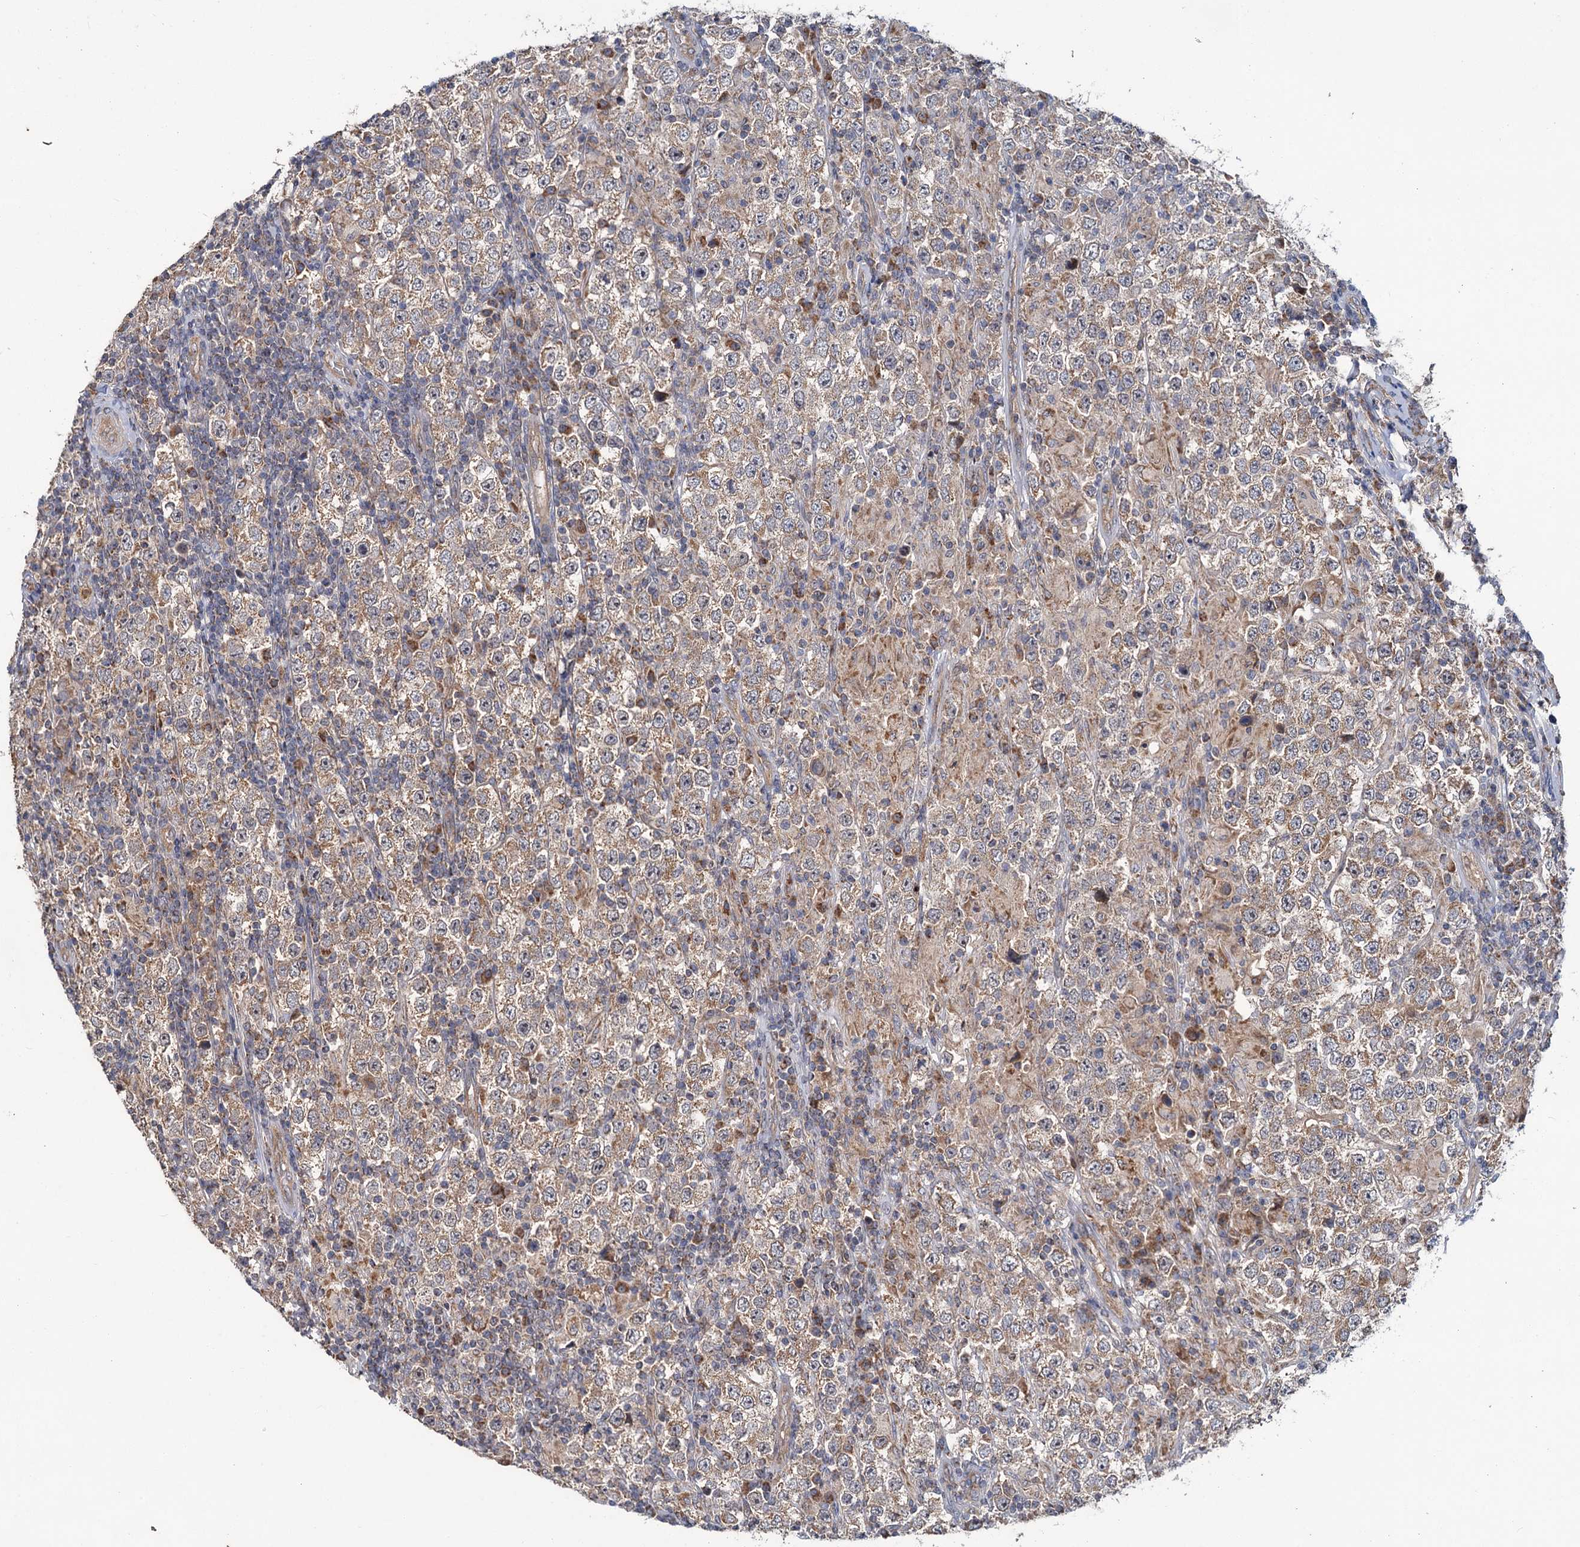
{"staining": {"intensity": "weak", "quantity": ">75%", "location": "cytoplasmic/membranous"}, "tissue": "testis cancer", "cell_type": "Tumor cells", "image_type": "cancer", "snomed": [{"axis": "morphology", "description": "Normal tissue, NOS"}, {"axis": "morphology", "description": "Urothelial carcinoma, High grade"}, {"axis": "morphology", "description": "Seminoma, NOS"}, {"axis": "morphology", "description": "Carcinoma, Embryonal, NOS"}, {"axis": "topography", "description": "Urinary bladder"}, {"axis": "topography", "description": "Testis"}], "caption": "The micrograph reveals a brown stain indicating the presence of a protein in the cytoplasmic/membranous of tumor cells in testis cancer.", "gene": "DYNC2H1", "patient": {"sex": "male", "age": 41}}